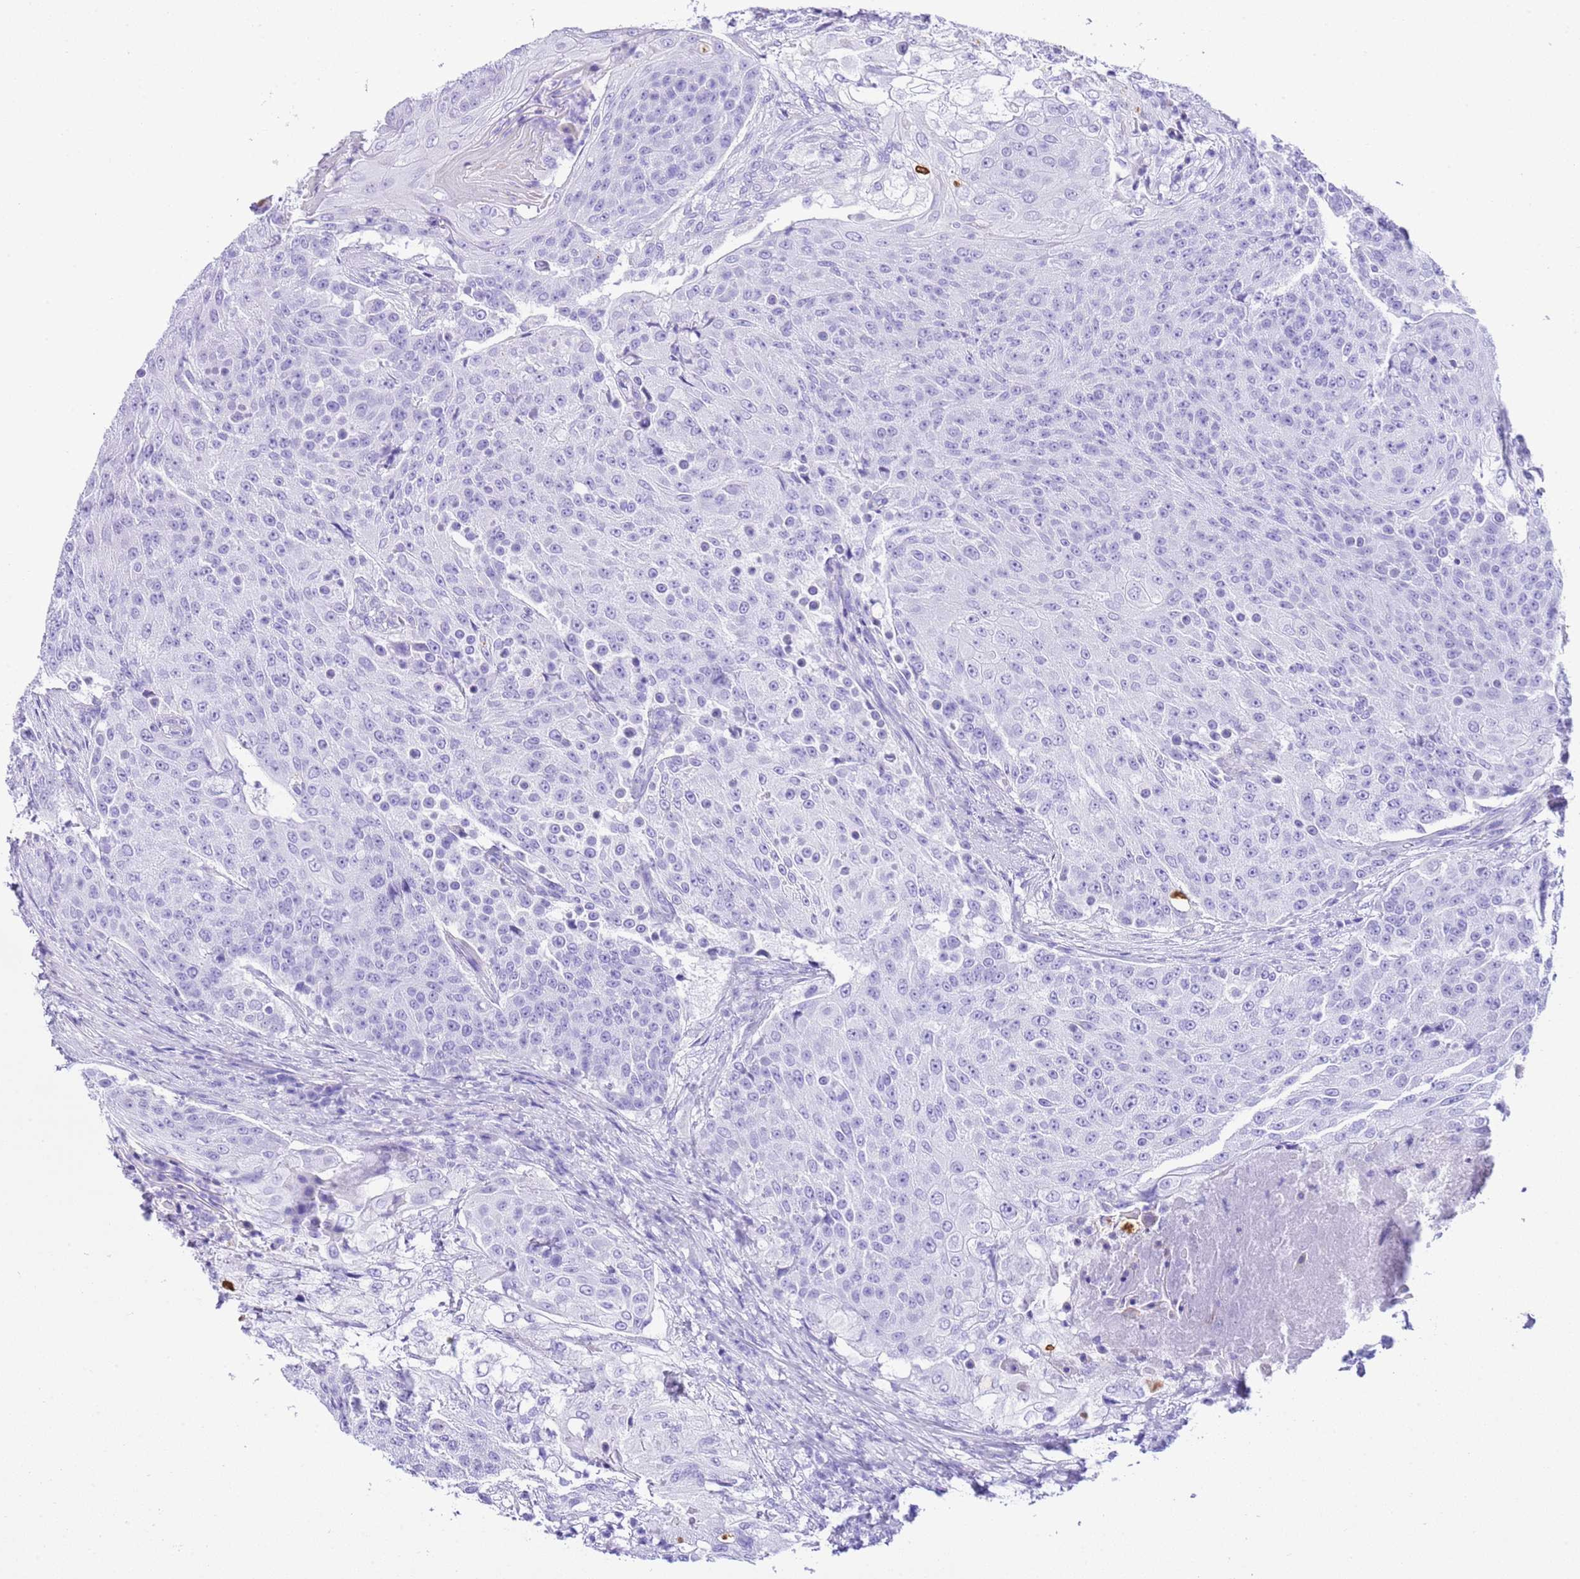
{"staining": {"intensity": "negative", "quantity": "none", "location": "none"}, "tissue": "urothelial cancer", "cell_type": "Tumor cells", "image_type": "cancer", "snomed": [{"axis": "morphology", "description": "Urothelial carcinoma, High grade"}, {"axis": "topography", "description": "Urinary bladder"}], "caption": "Immunohistochemistry of human urothelial cancer exhibits no staining in tumor cells. Nuclei are stained in blue.", "gene": "KCNC1", "patient": {"sex": "female", "age": 63}}